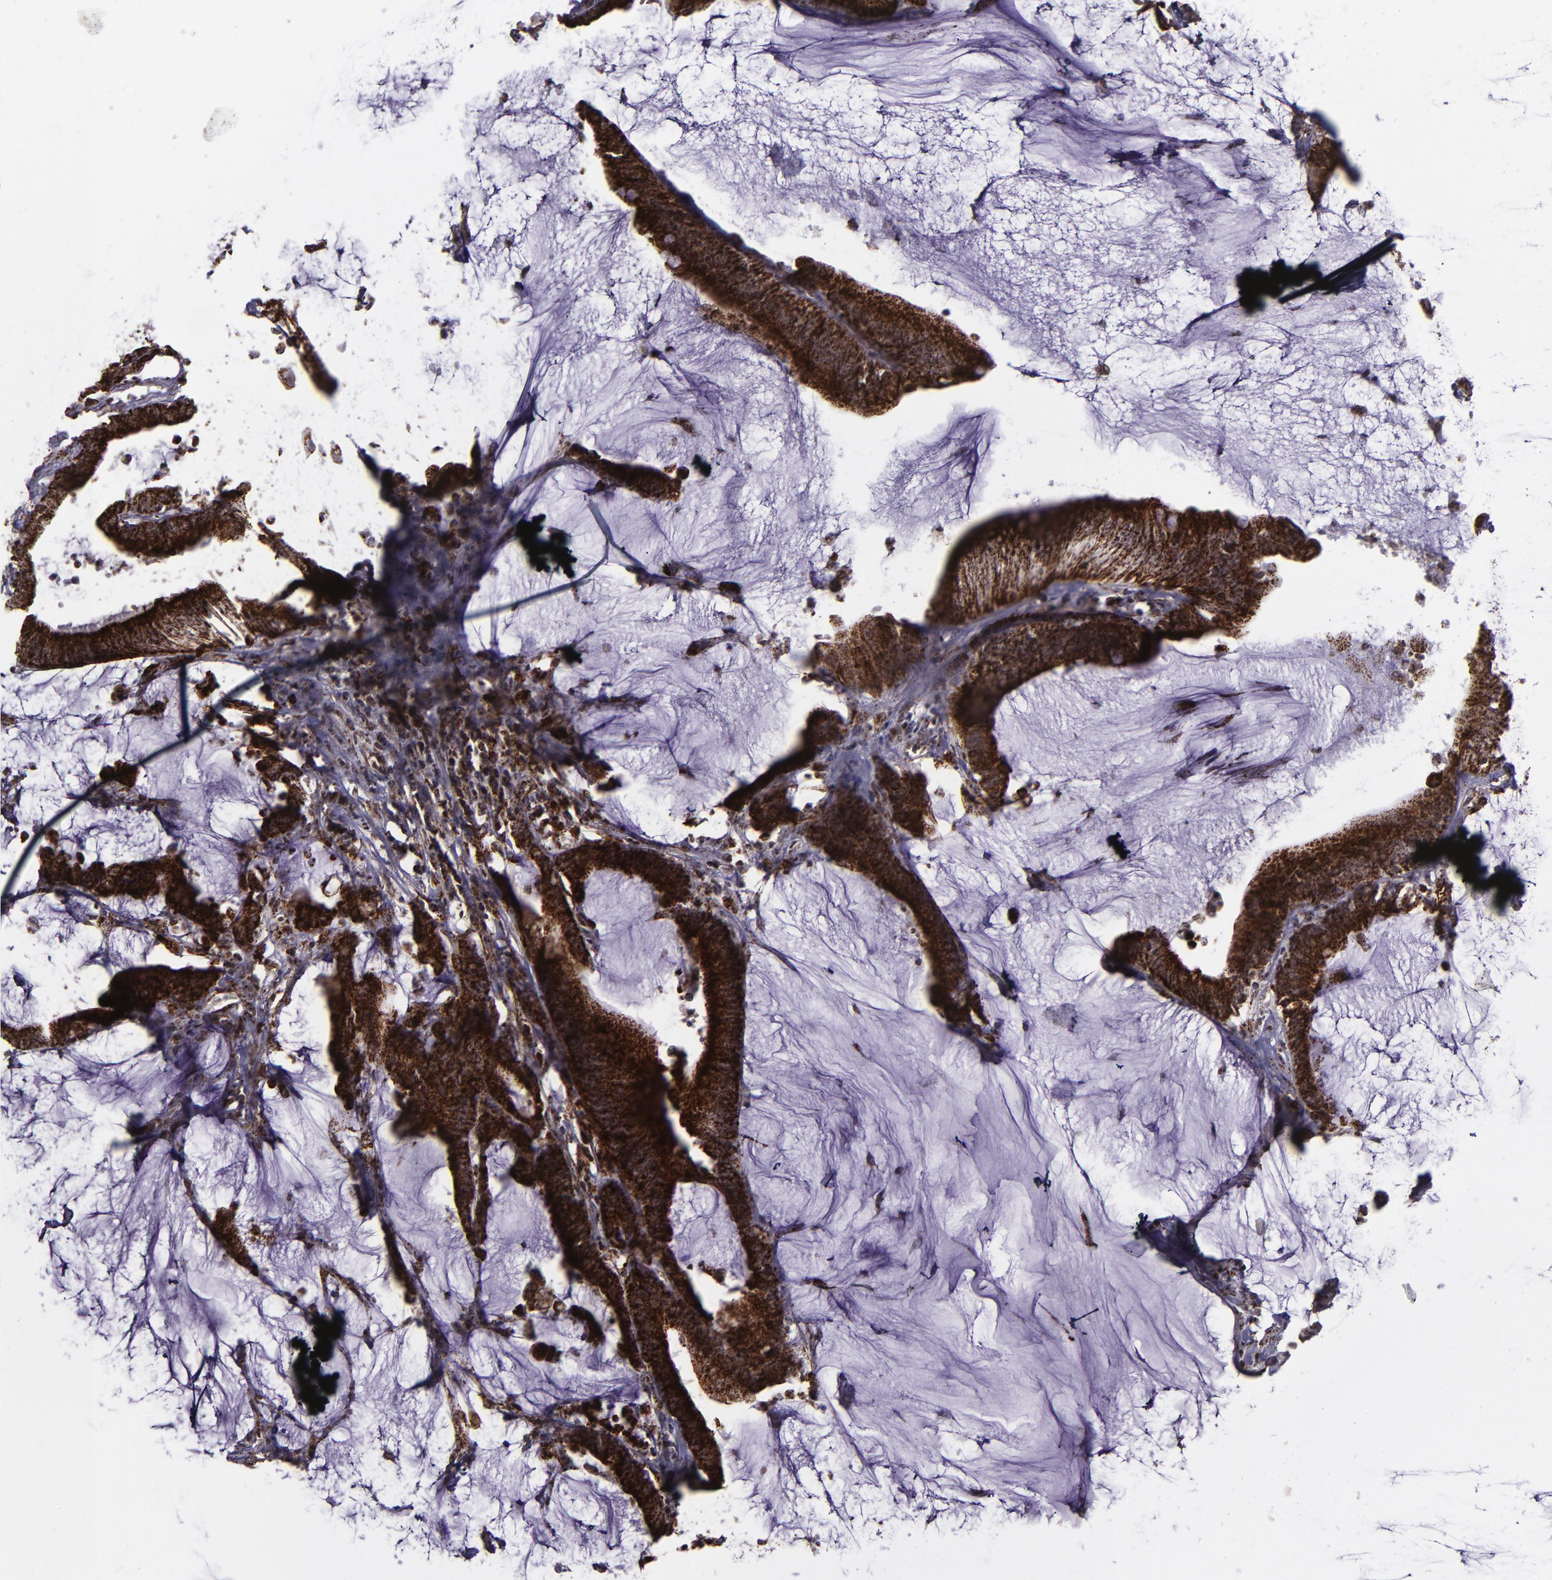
{"staining": {"intensity": "strong", "quantity": ">75%", "location": "cytoplasmic/membranous"}, "tissue": "colorectal cancer", "cell_type": "Tumor cells", "image_type": "cancer", "snomed": [{"axis": "morphology", "description": "Adenocarcinoma, NOS"}, {"axis": "topography", "description": "Rectum"}], "caption": "Tumor cells exhibit high levels of strong cytoplasmic/membranous positivity in about >75% of cells in colorectal adenocarcinoma.", "gene": "LONP1", "patient": {"sex": "female", "age": 66}}